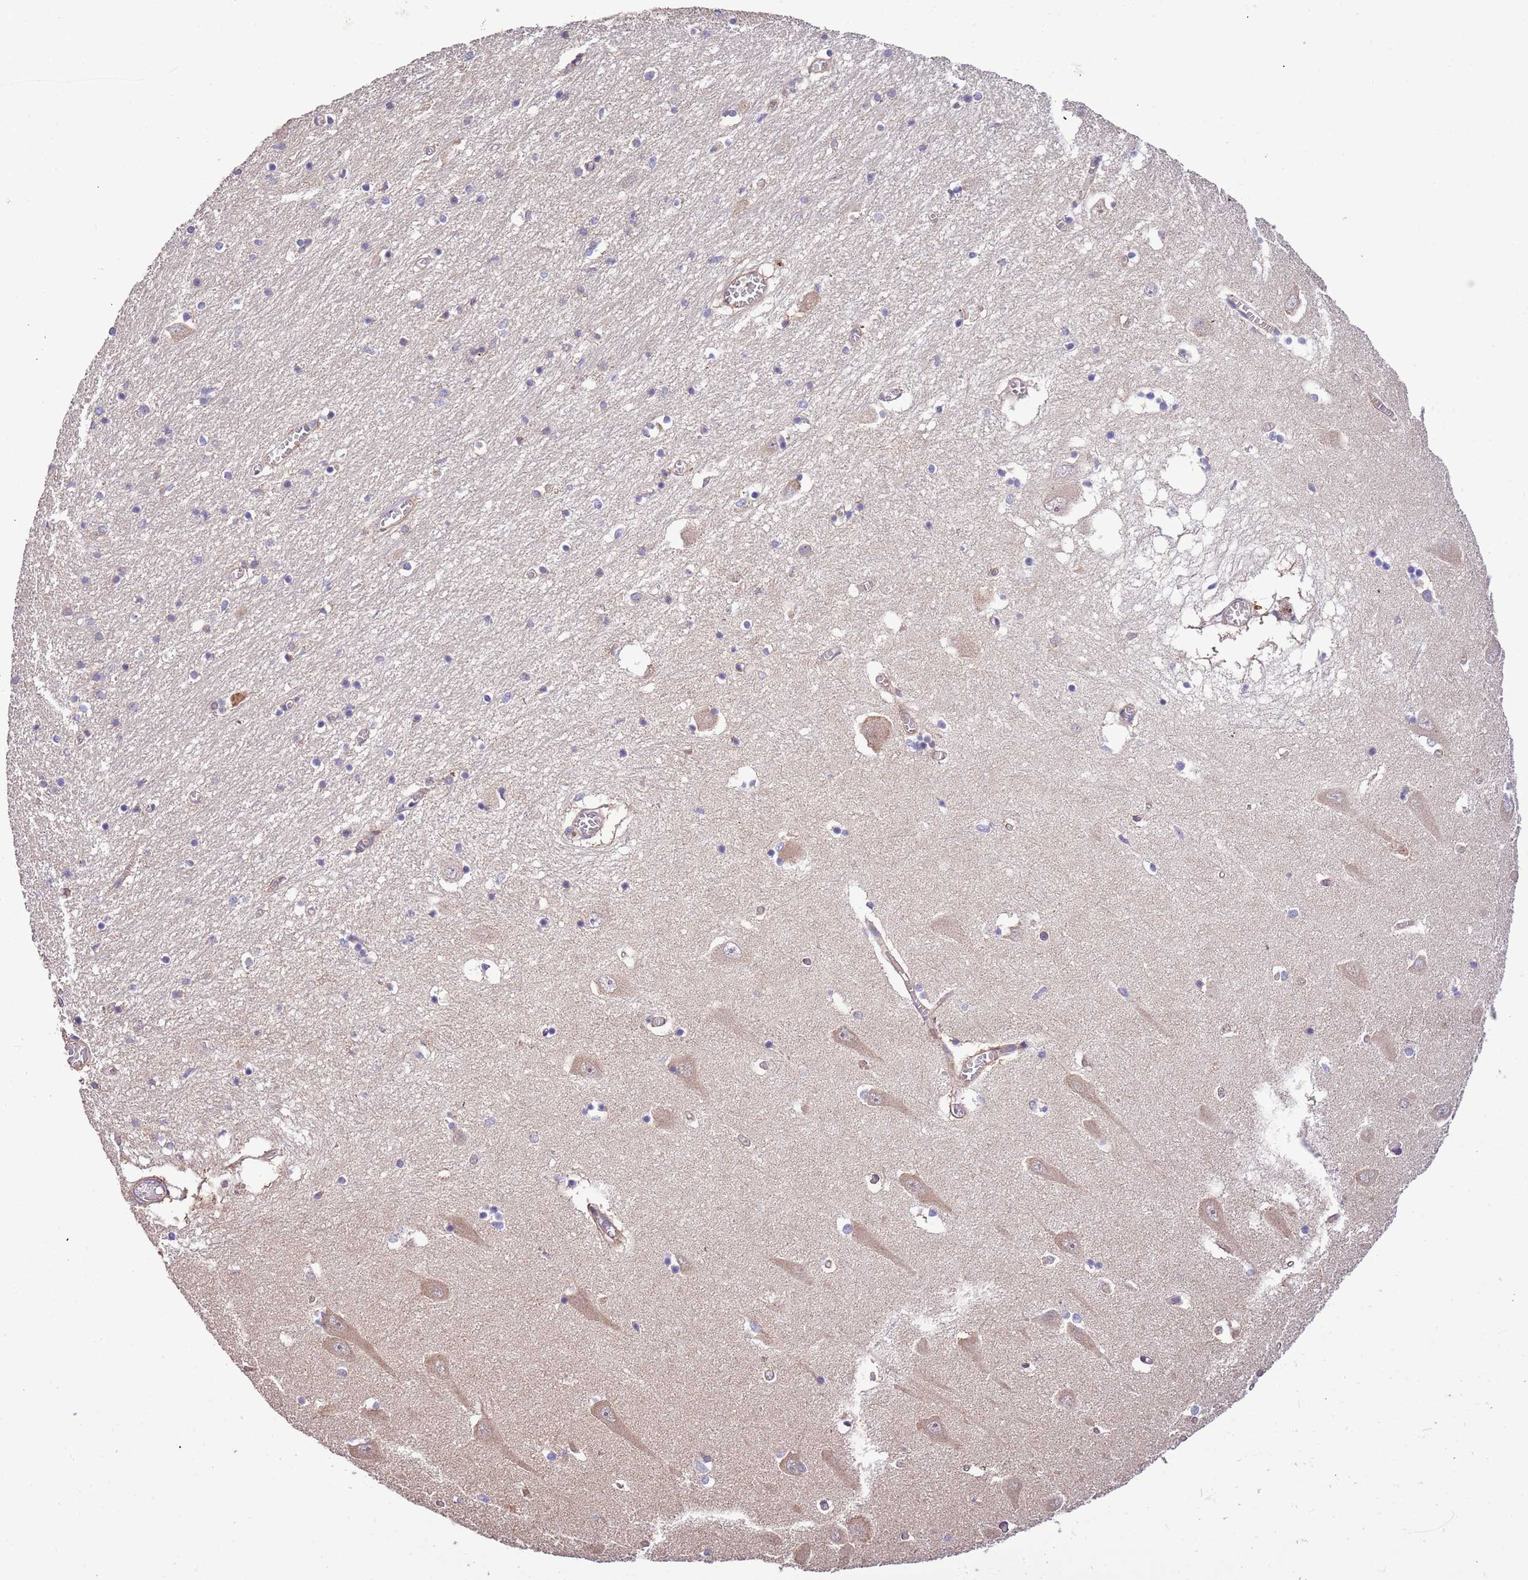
{"staining": {"intensity": "negative", "quantity": "none", "location": "none"}, "tissue": "hippocampus", "cell_type": "Glial cells", "image_type": "normal", "snomed": [{"axis": "morphology", "description": "Normal tissue, NOS"}, {"axis": "topography", "description": "Hippocampus"}], "caption": "Unremarkable hippocampus was stained to show a protein in brown. There is no significant positivity in glial cells. (DAB (3,3'-diaminobenzidine) immunohistochemistry (IHC), high magnification).", "gene": "LAMB4", "patient": {"sex": "male", "age": 70}}